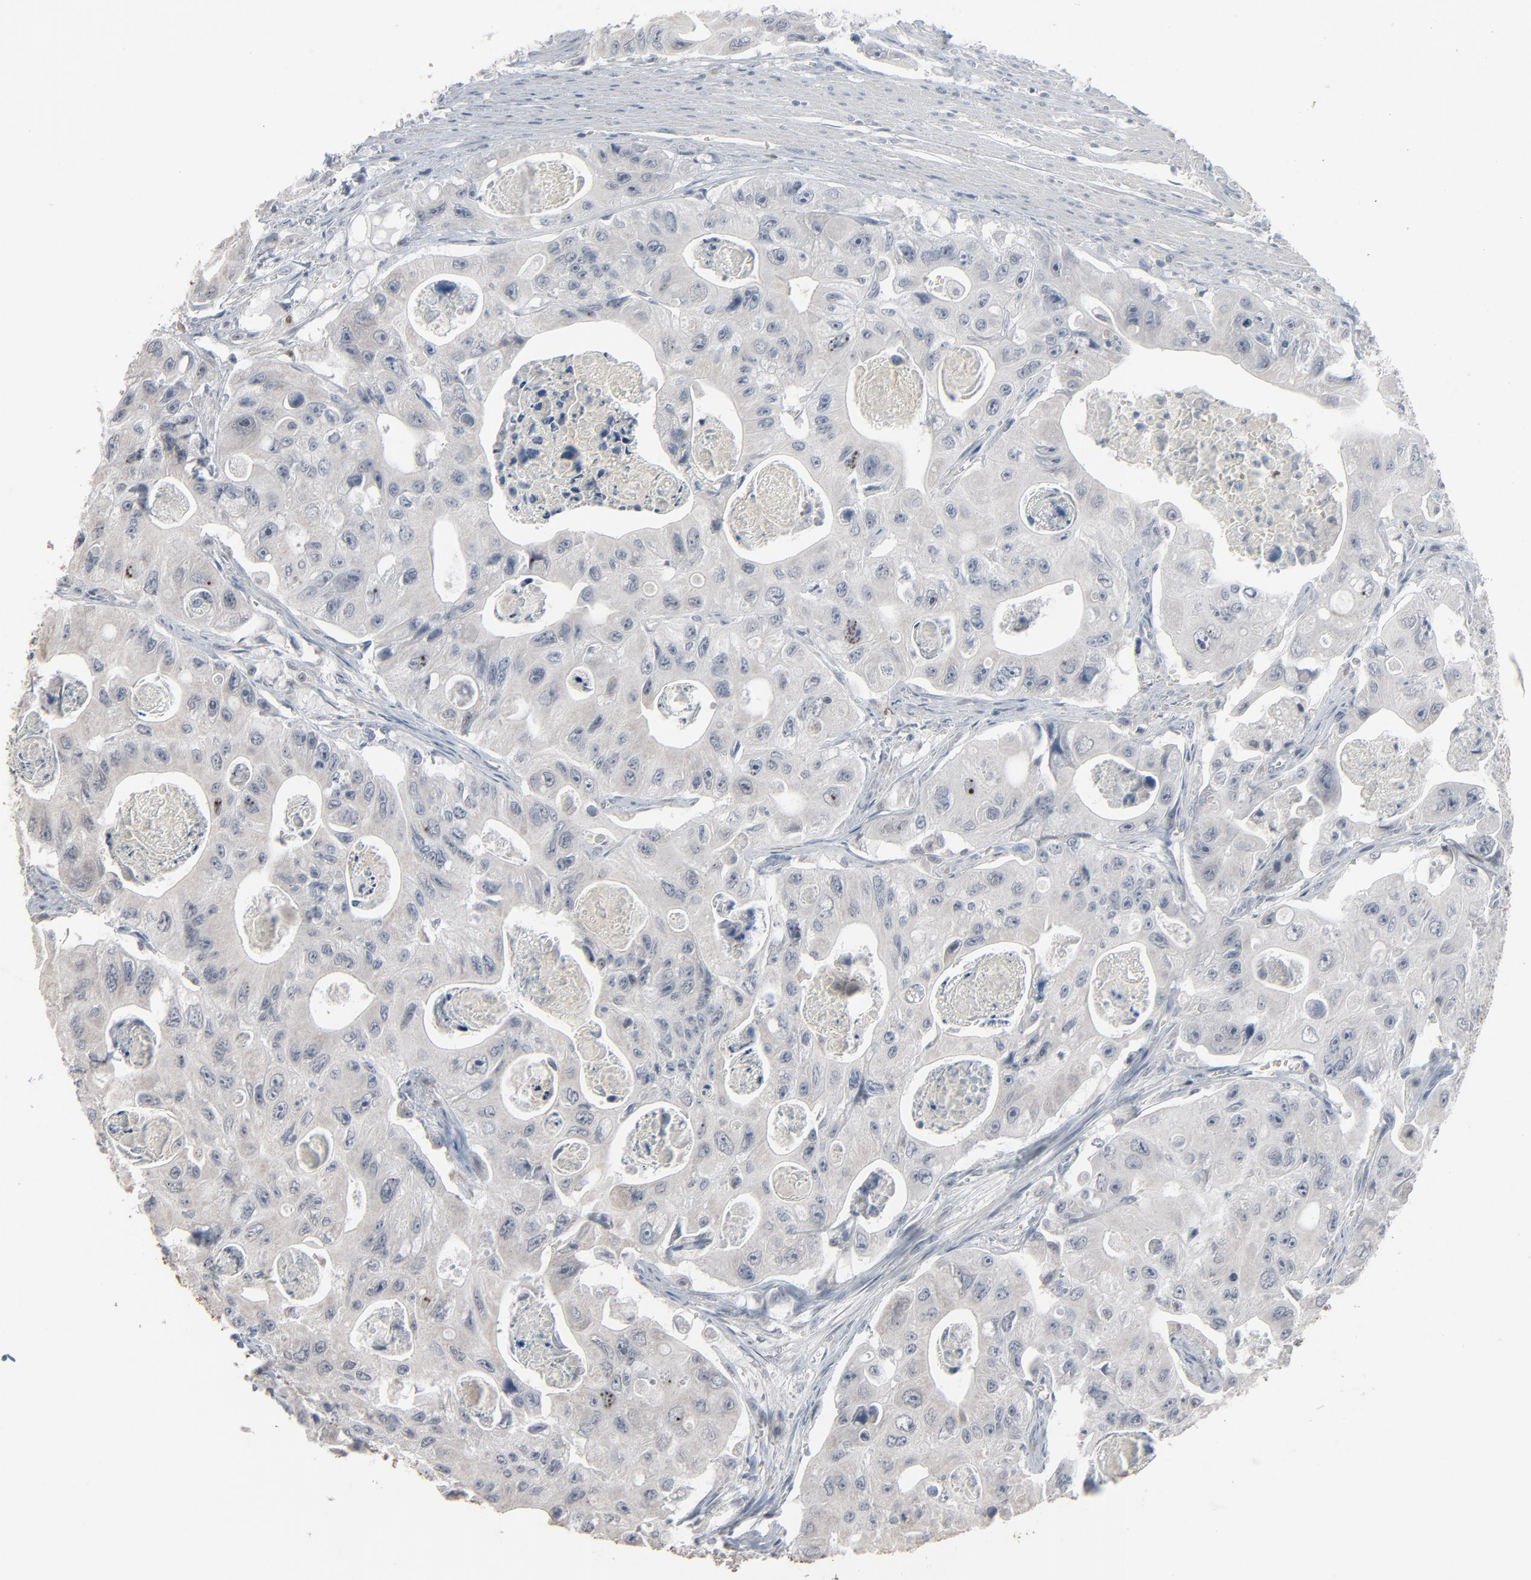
{"staining": {"intensity": "negative", "quantity": "none", "location": "none"}, "tissue": "colorectal cancer", "cell_type": "Tumor cells", "image_type": "cancer", "snomed": [{"axis": "morphology", "description": "Adenocarcinoma, NOS"}, {"axis": "topography", "description": "Colon"}], "caption": "The micrograph exhibits no significant staining in tumor cells of colorectal cancer (adenocarcinoma).", "gene": "SAGE1", "patient": {"sex": "female", "age": 46}}